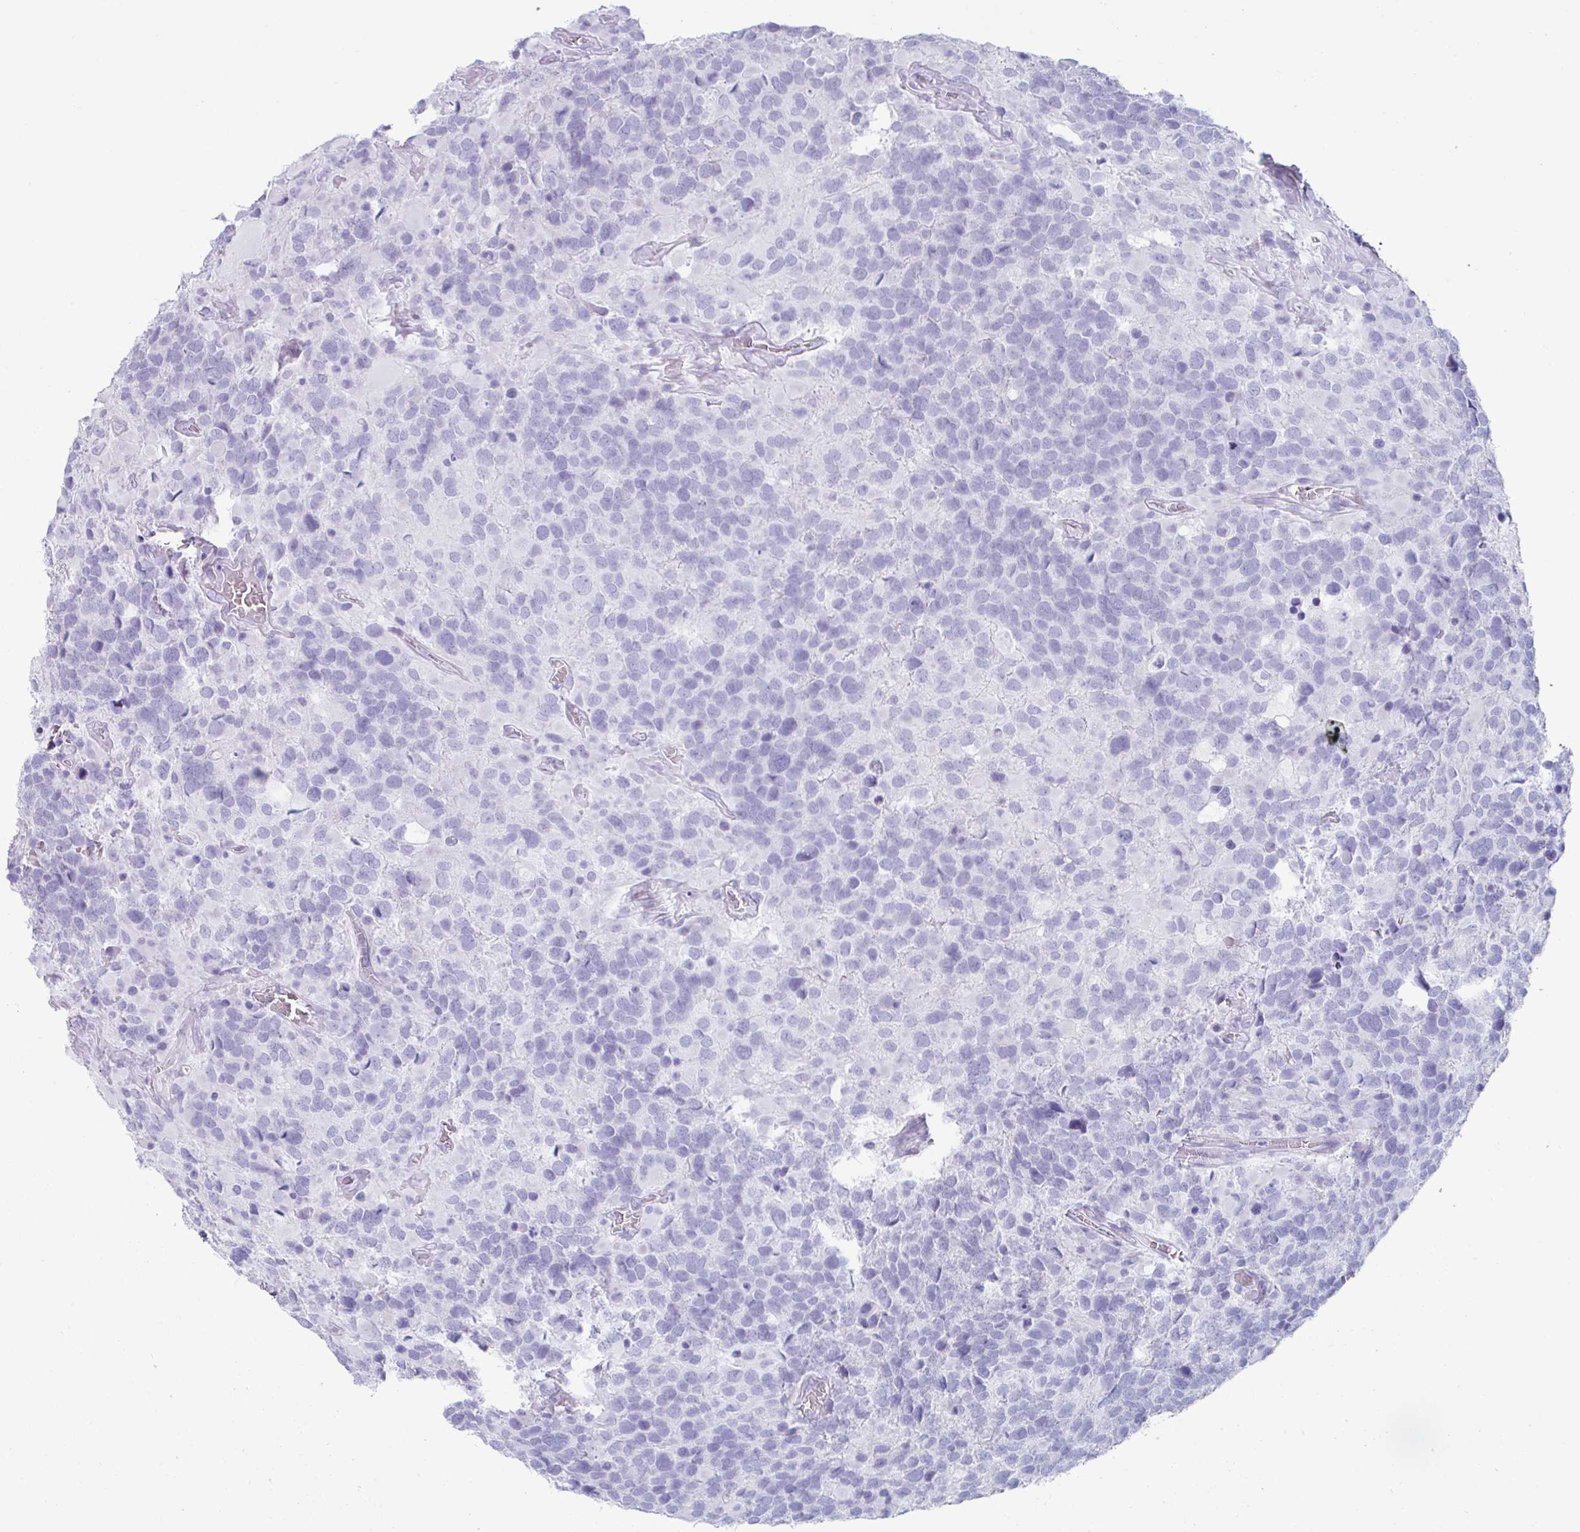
{"staining": {"intensity": "negative", "quantity": "none", "location": "none"}, "tissue": "glioma", "cell_type": "Tumor cells", "image_type": "cancer", "snomed": [{"axis": "morphology", "description": "Glioma, malignant, High grade"}, {"axis": "topography", "description": "Brain"}], "caption": "Immunohistochemical staining of glioma displays no significant staining in tumor cells.", "gene": "CREG2", "patient": {"sex": "female", "age": 40}}